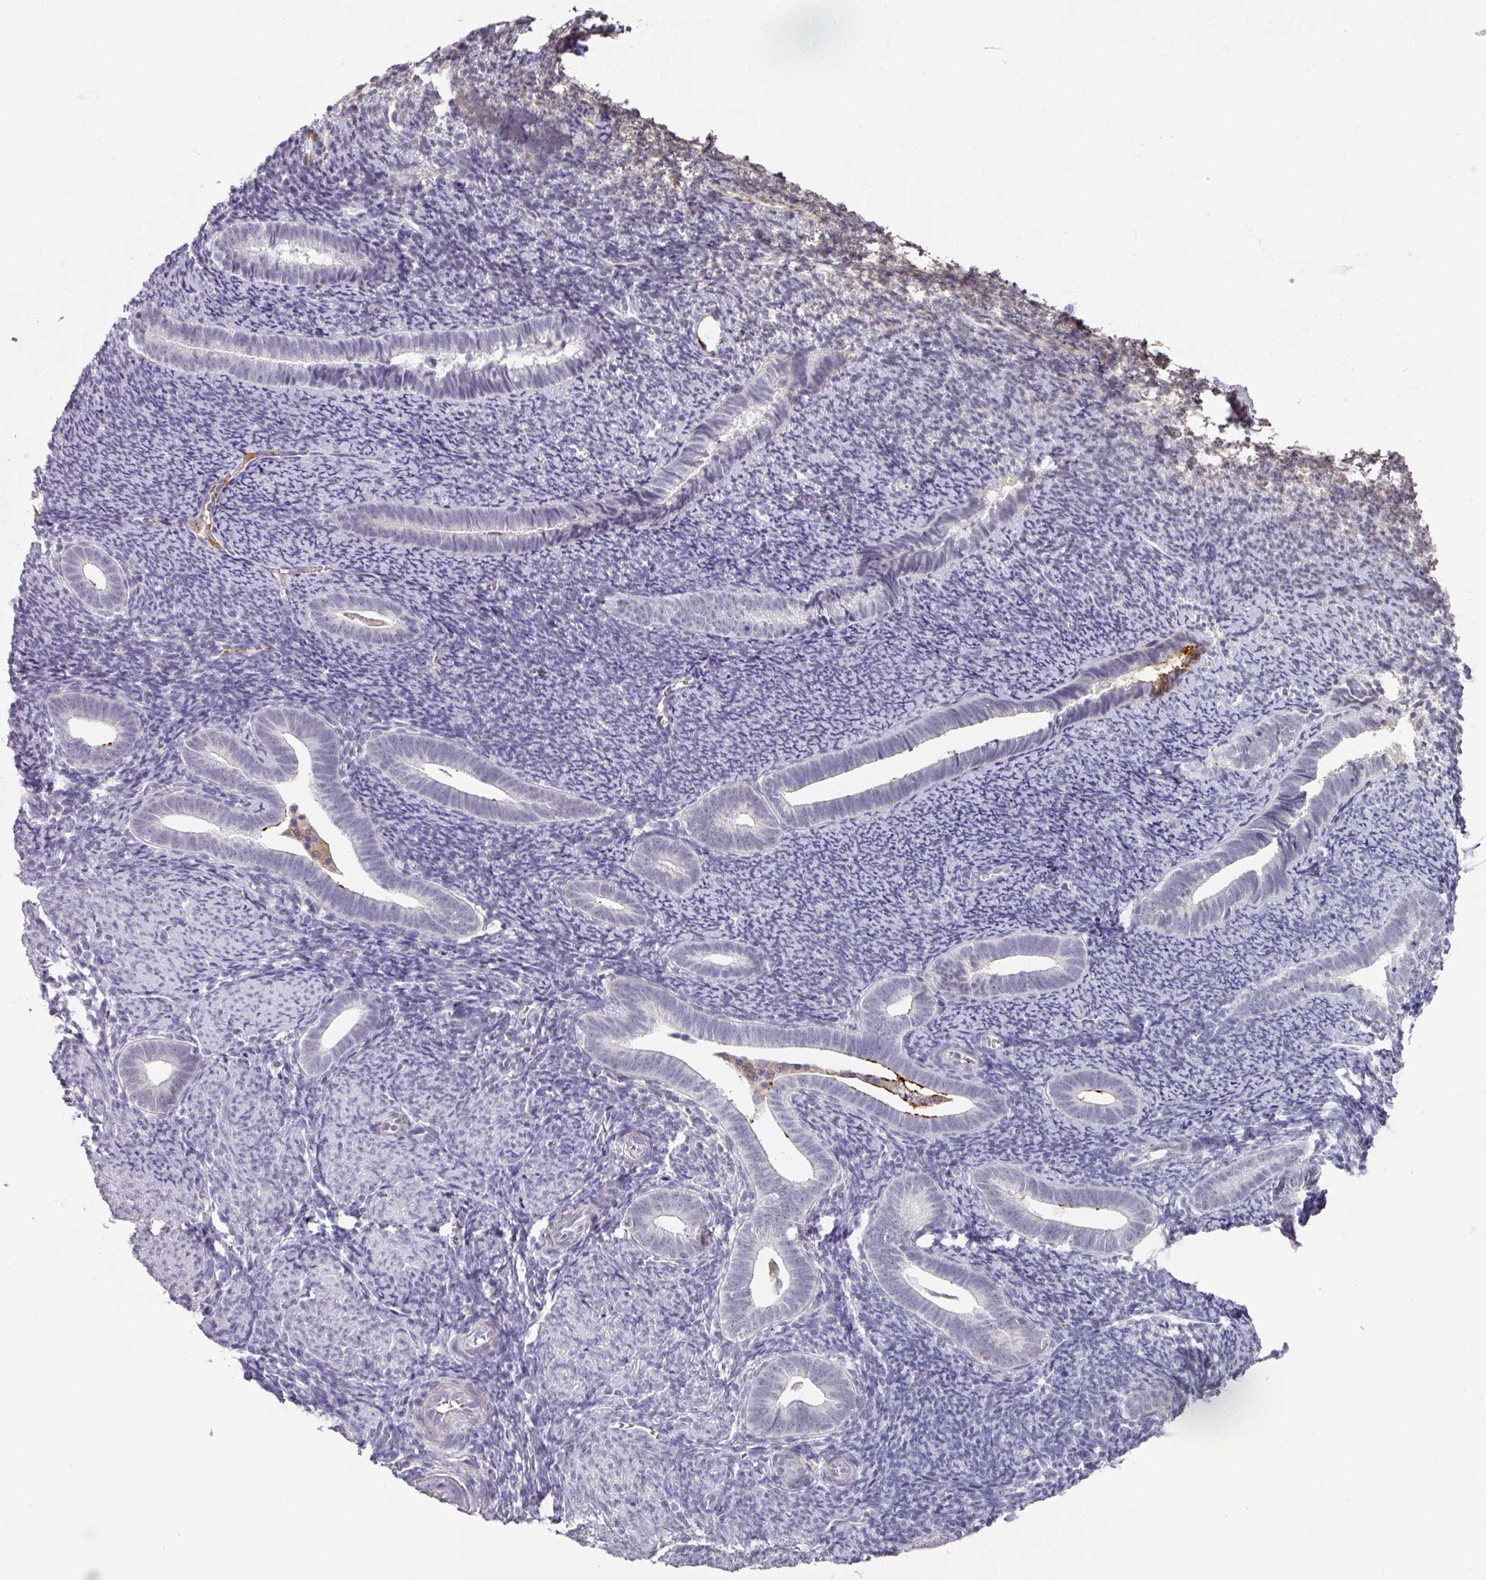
{"staining": {"intensity": "negative", "quantity": "none", "location": "none"}, "tissue": "endometrium", "cell_type": "Cells in endometrial stroma", "image_type": "normal", "snomed": [{"axis": "morphology", "description": "Normal tissue, NOS"}, {"axis": "topography", "description": "Endometrium"}], "caption": "Cells in endometrial stroma show no significant positivity in benign endometrium.", "gene": "C1QB", "patient": {"sex": "female", "age": 39}}